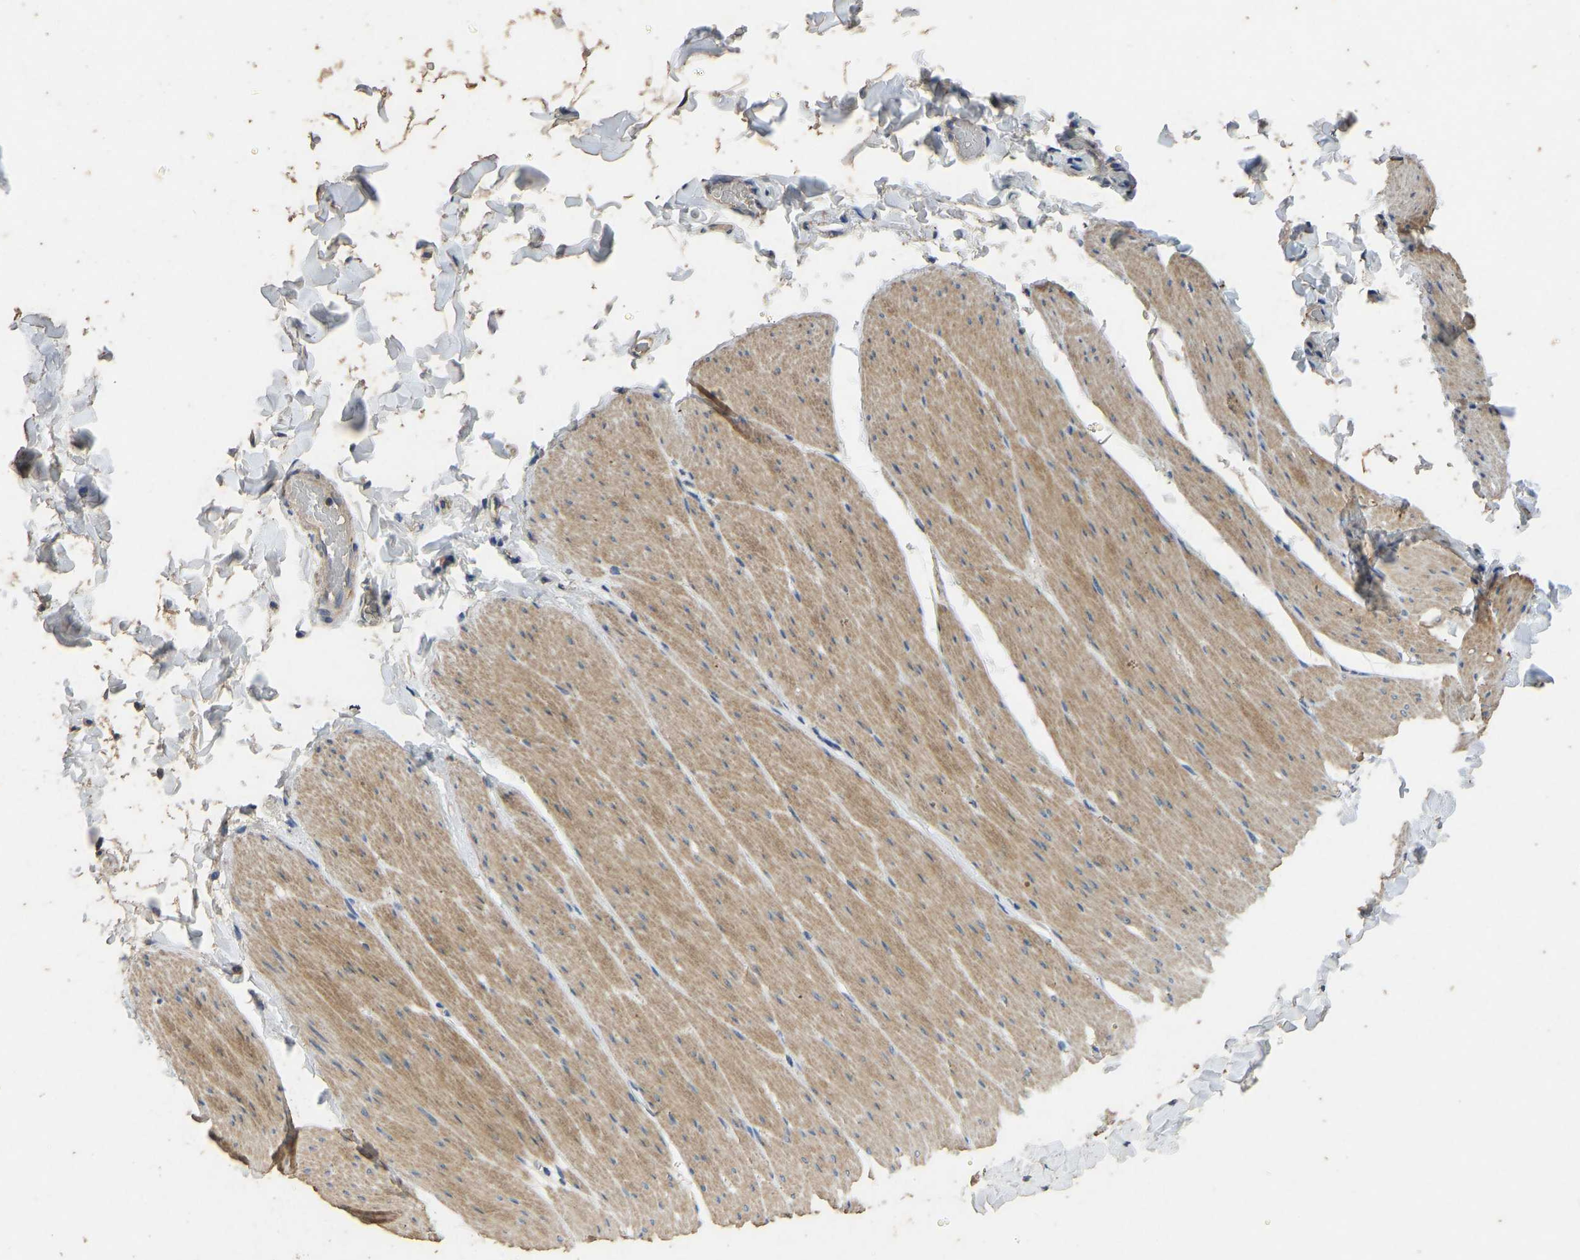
{"staining": {"intensity": "moderate", "quantity": "25%-75%", "location": "cytoplasmic/membranous"}, "tissue": "smooth muscle", "cell_type": "Smooth muscle cells", "image_type": "normal", "snomed": [{"axis": "morphology", "description": "Normal tissue, NOS"}, {"axis": "topography", "description": "Smooth muscle"}, {"axis": "topography", "description": "Colon"}], "caption": "Immunohistochemistry of unremarkable human smooth muscle shows medium levels of moderate cytoplasmic/membranous positivity in approximately 25%-75% of smooth muscle cells.", "gene": "CIDEC", "patient": {"sex": "male", "age": 67}}